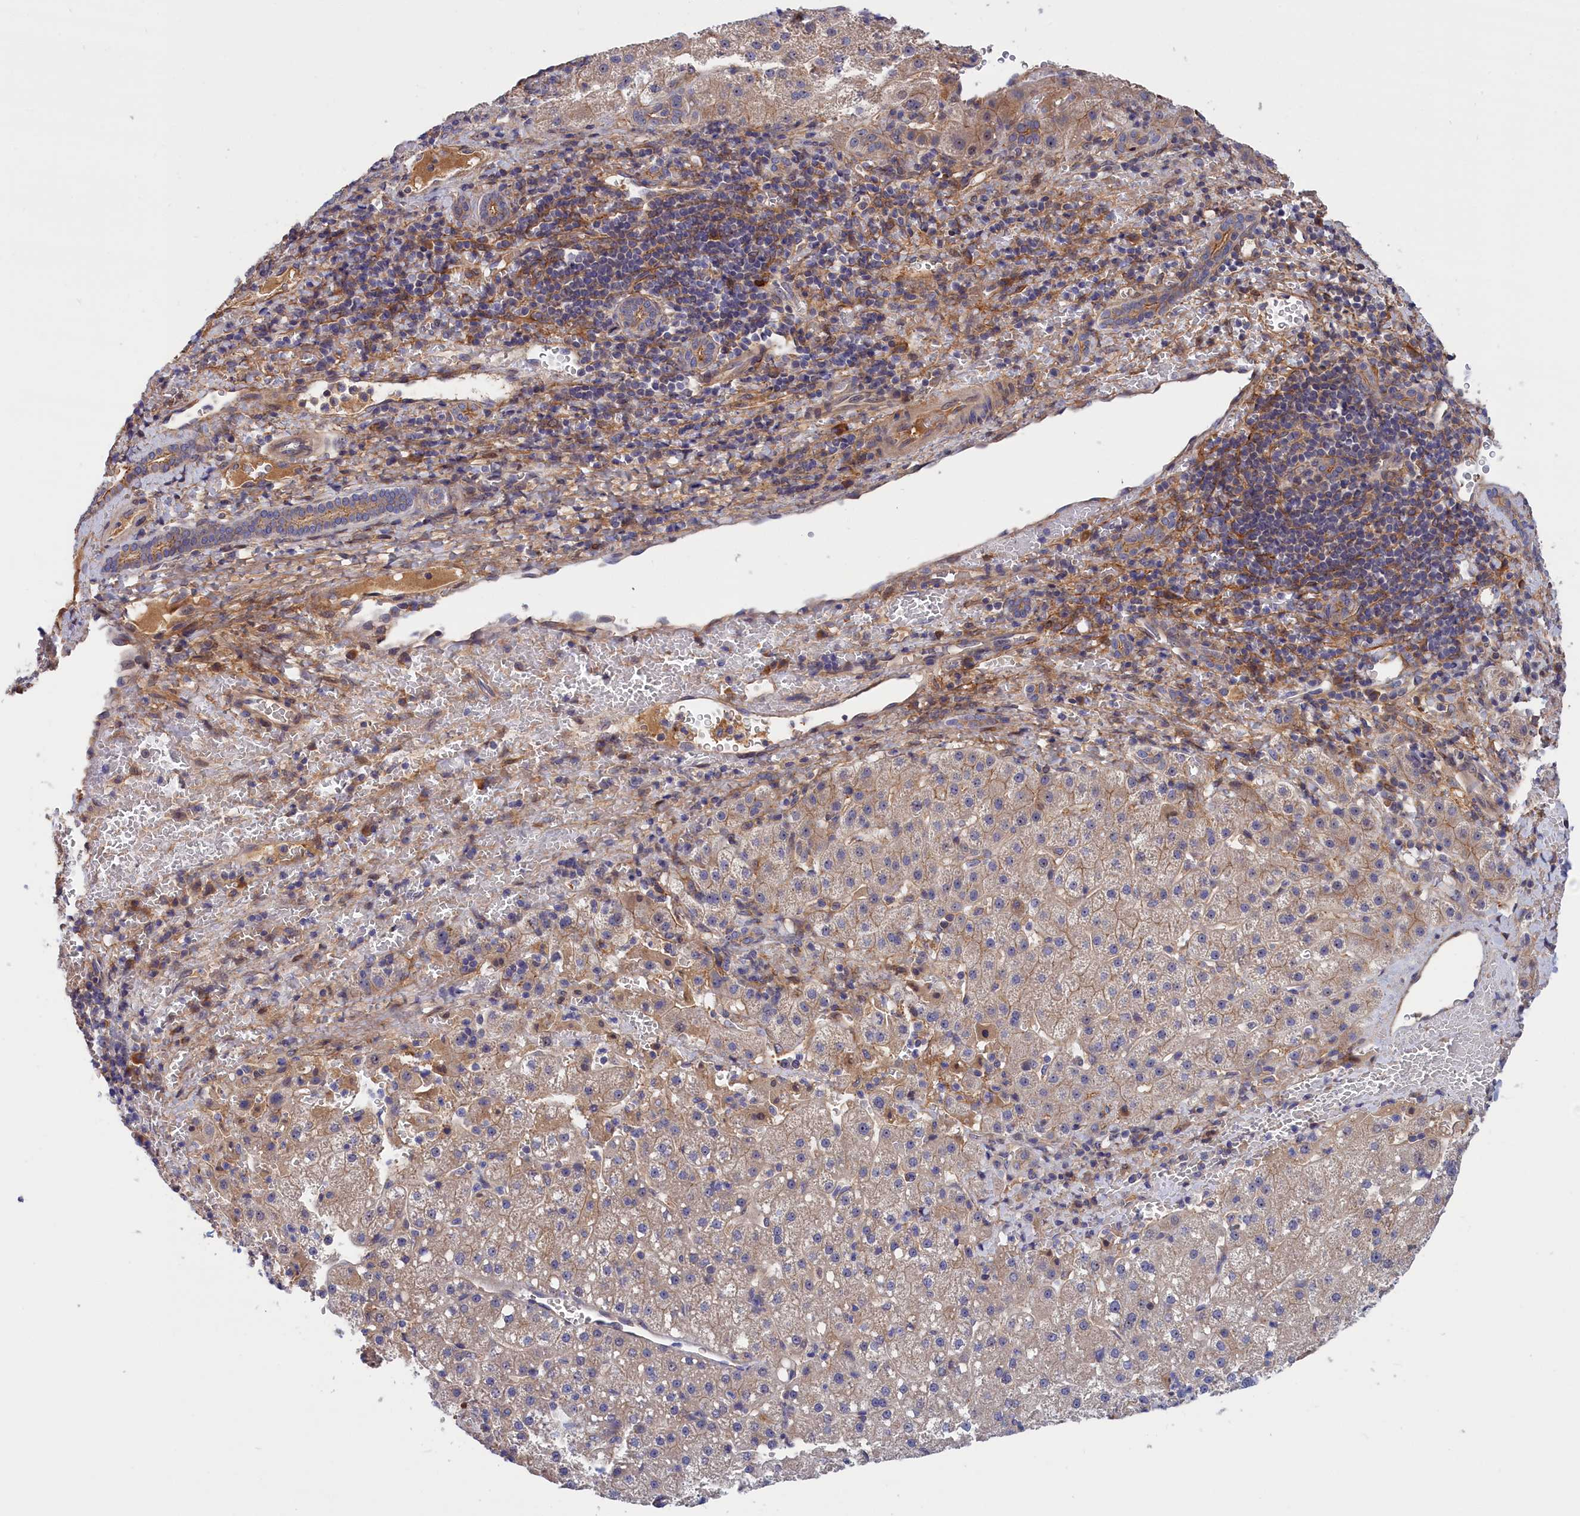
{"staining": {"intensity": "weak", "quantity": "<25%", "location": "cytoplasmic/membranous"}, "tissue": "liver cancer", "cell_type": "Tumor cells", "image_type": "cancer", "snomed": [{"axis": "morphology", "description": "Carcinoma, Hepatocellular, NOS"}, {"axis": "topography", "description": "Liver"}], "caption": "High power microscopy image of an immunohistochemistry (IHC) histopathology image of liver cancer, revealing no significant positivity in tumor cells.", "gene": "CRACD", "patient": {"sex": "male", "age": 57}}